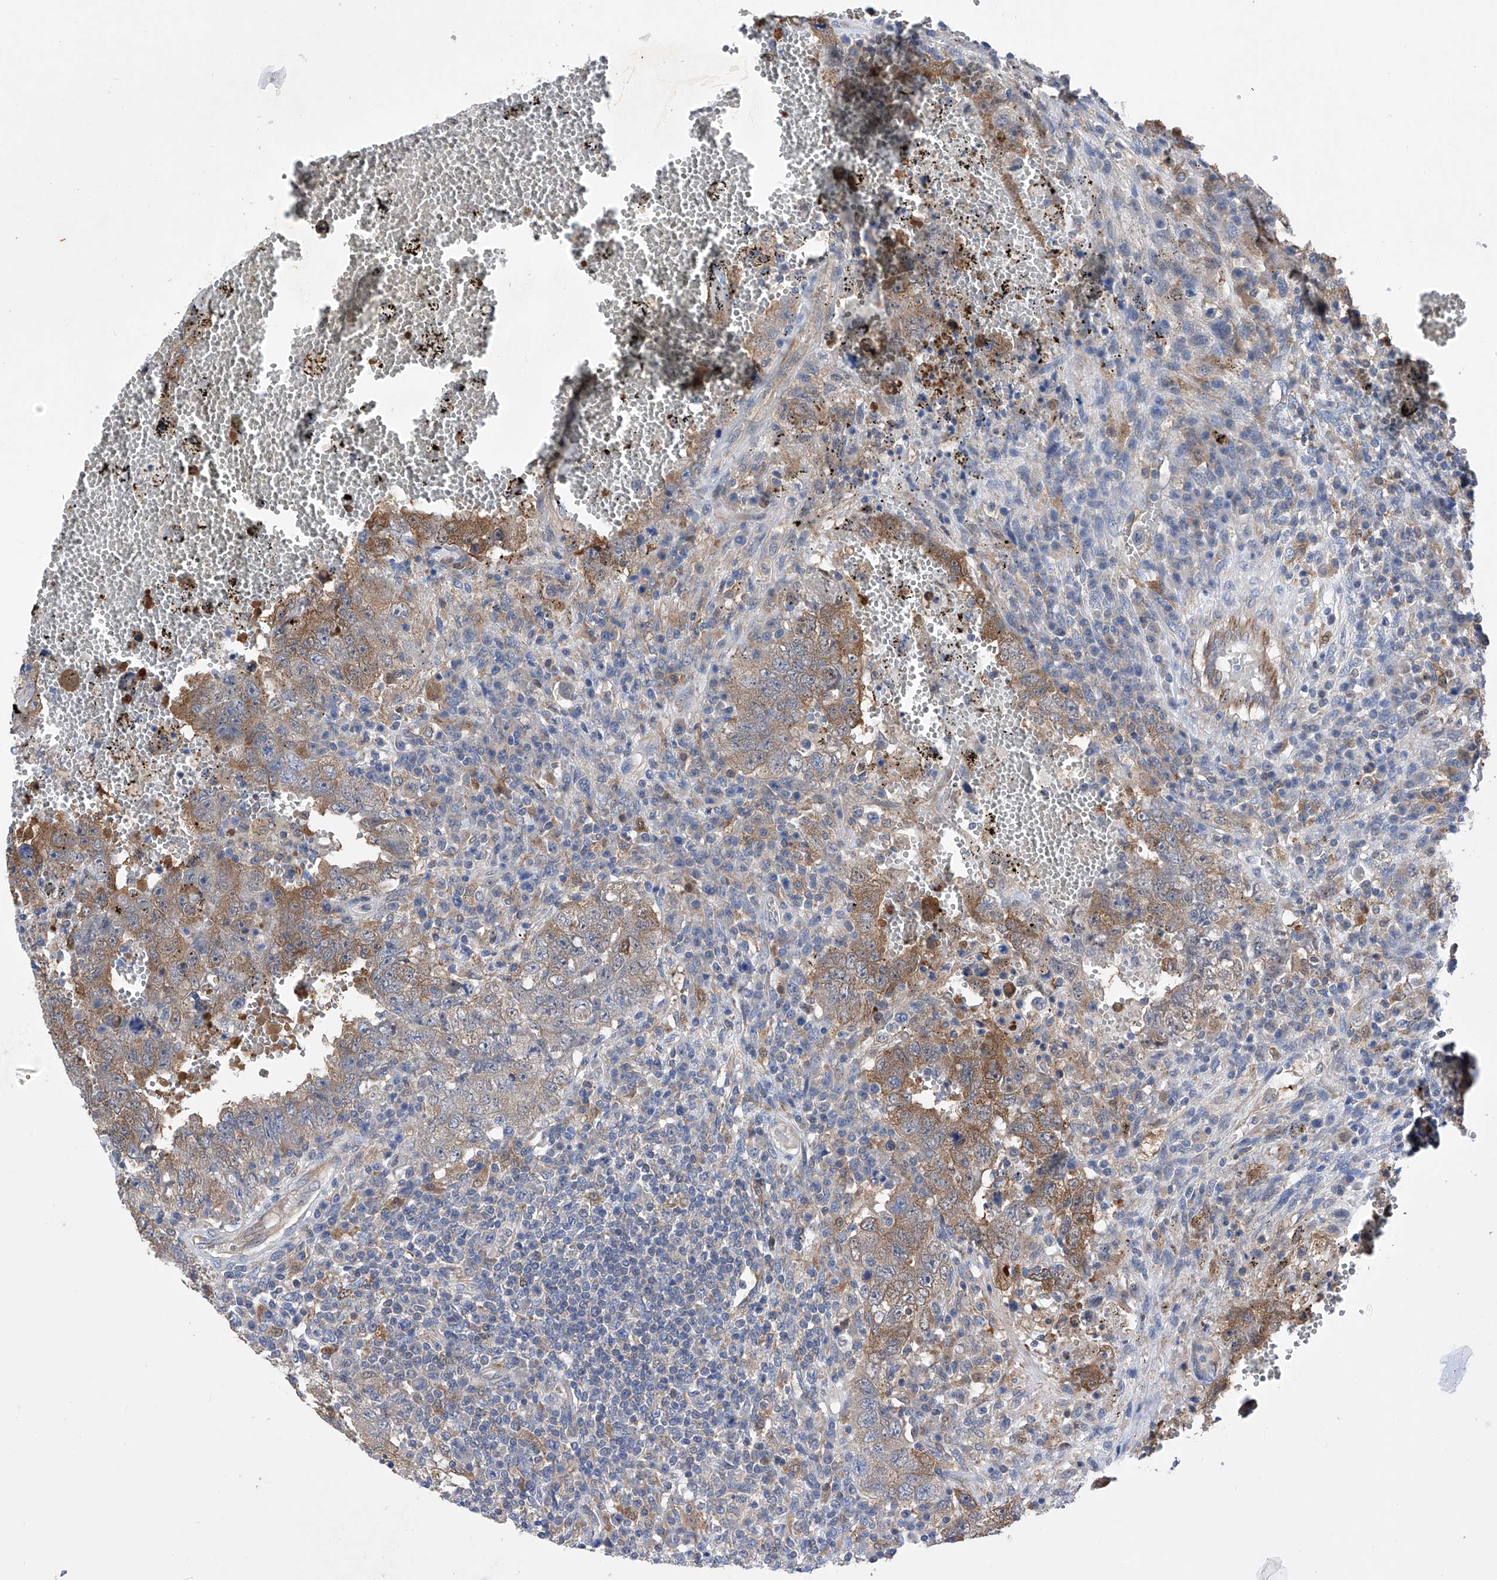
{"staining": {"intensity": "moderate", "quantity": "<25%", "location": "cytoplasmic/membranous"}, "tissue": "testis cancer", "cell_type": "Tumor cells", "image_type": "cancer", "snomed": [{"axis": "morphology", "description": "Carcinoma, Embryonal, NOS"}, {"axis": "topography", "description": "Testis"}], "caption": "Immunohistochemical staining of human testis cancer (embryonal carcinoma) demonstrates low levels of moderate cytoplasmic/membranous expression in approximately <25% of tumor cells. The staining is performed using DAB brown chromogen to label protein expression. The nuclei are counter-stained blue using hematoxylin.", "gene": "SPATA20", "patient": {"sex": "male", "age": 26}}